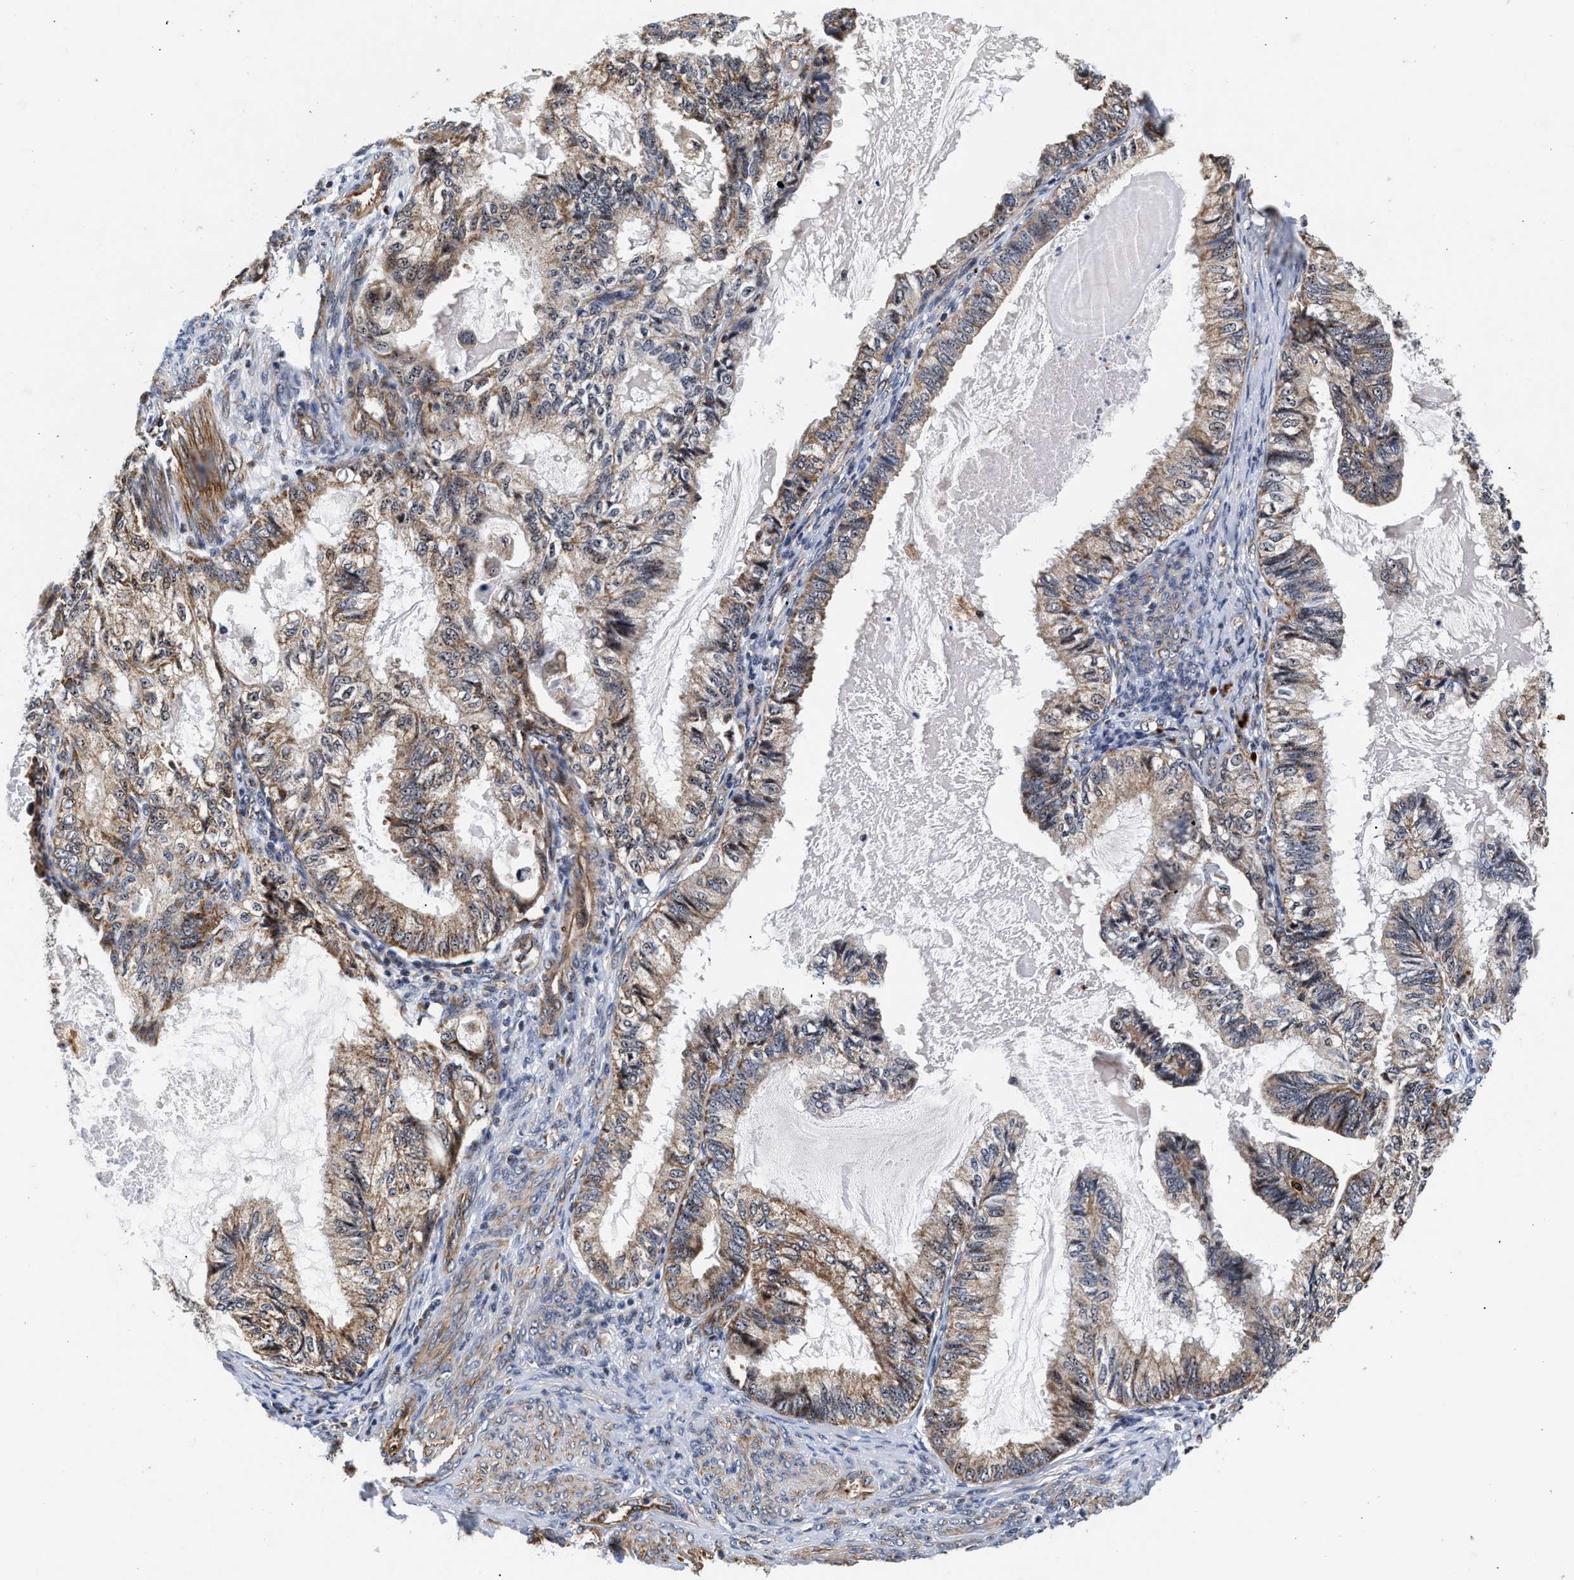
{"staining": {"intensity": "weak", "quantity": ">75%", "location": "cytoplasmic/membranous"}, "tissue": "cervical cancer", "cell_type": "Tumor cells", "image_type": "cancer", "snomed": [{"axis": "morphology", "description": "Normal tissue, NOS"}, {"axis": "morphology", "description": "Adenocarcinoma, NOS"}, {"axis": "topography", "description": "Cervix"}, {"axis": "topography", "description": "Endometrium"}], "caption": "About >75% of tumor cells in cervical cancer show weak cytoplasmic/membranous protein positivity as visualized by brown immunohistochemical staining.", "gene": "SGK1", "patient": {"sex": "female", "age": 86}}